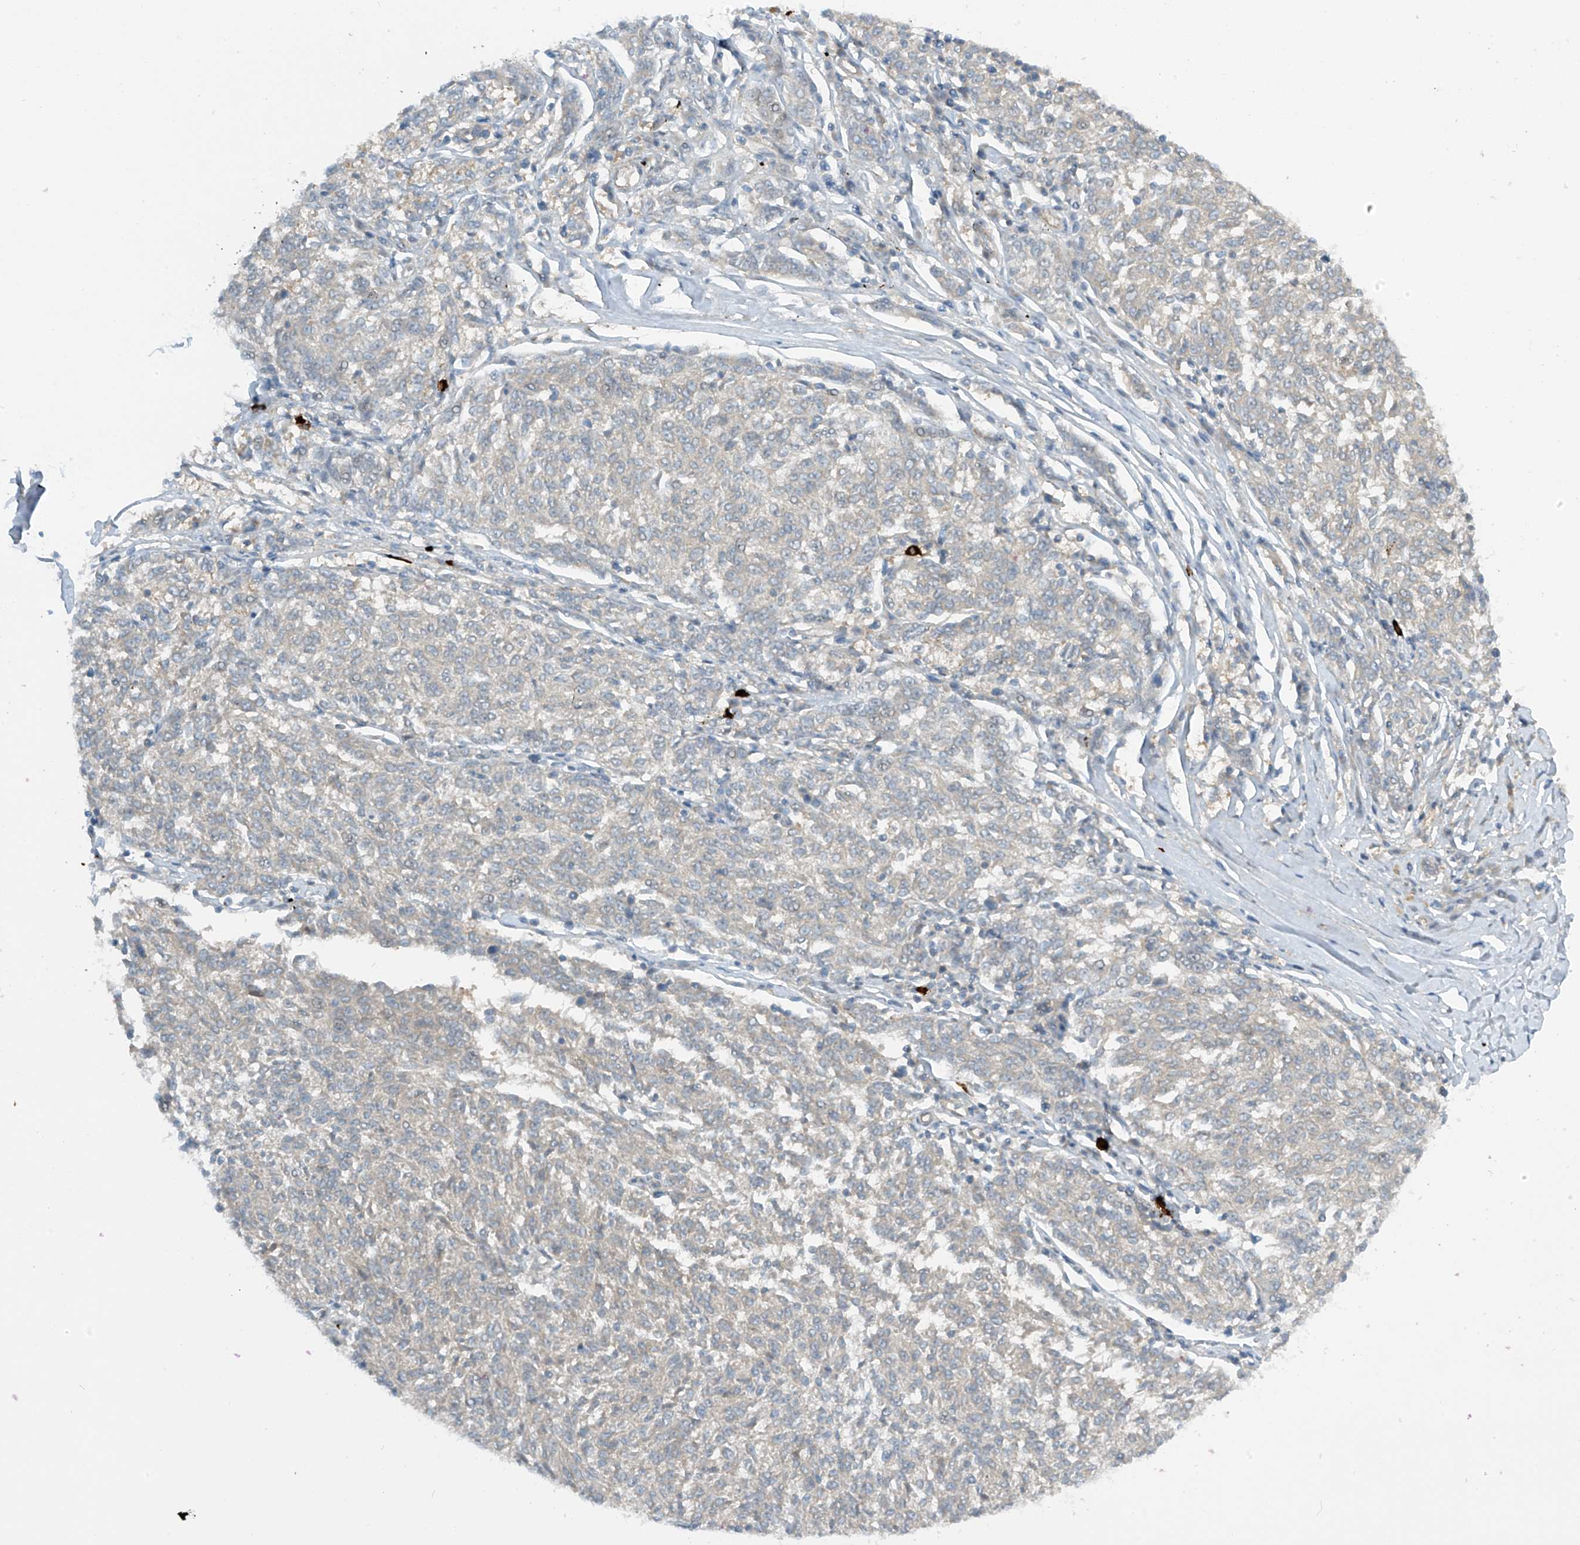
{"staining": {"intensity": "negative", "quantity": "none", "location": "none"}, "tissue": "melanoma", "cell_type": "Tumor cells", "image_type": "cancer", "snomed": [{"axis": "morphology", "description": "Malignant melanoma, NOS"}, {"axis": "topography", "description": "Skin"}], "caption": "DAB immunohistochemical staining of malignant melanoma demonstrates no significant staining in tumor cells.", "gene": "FSD1L", "patient": {"sex": "female", "age": 72}}